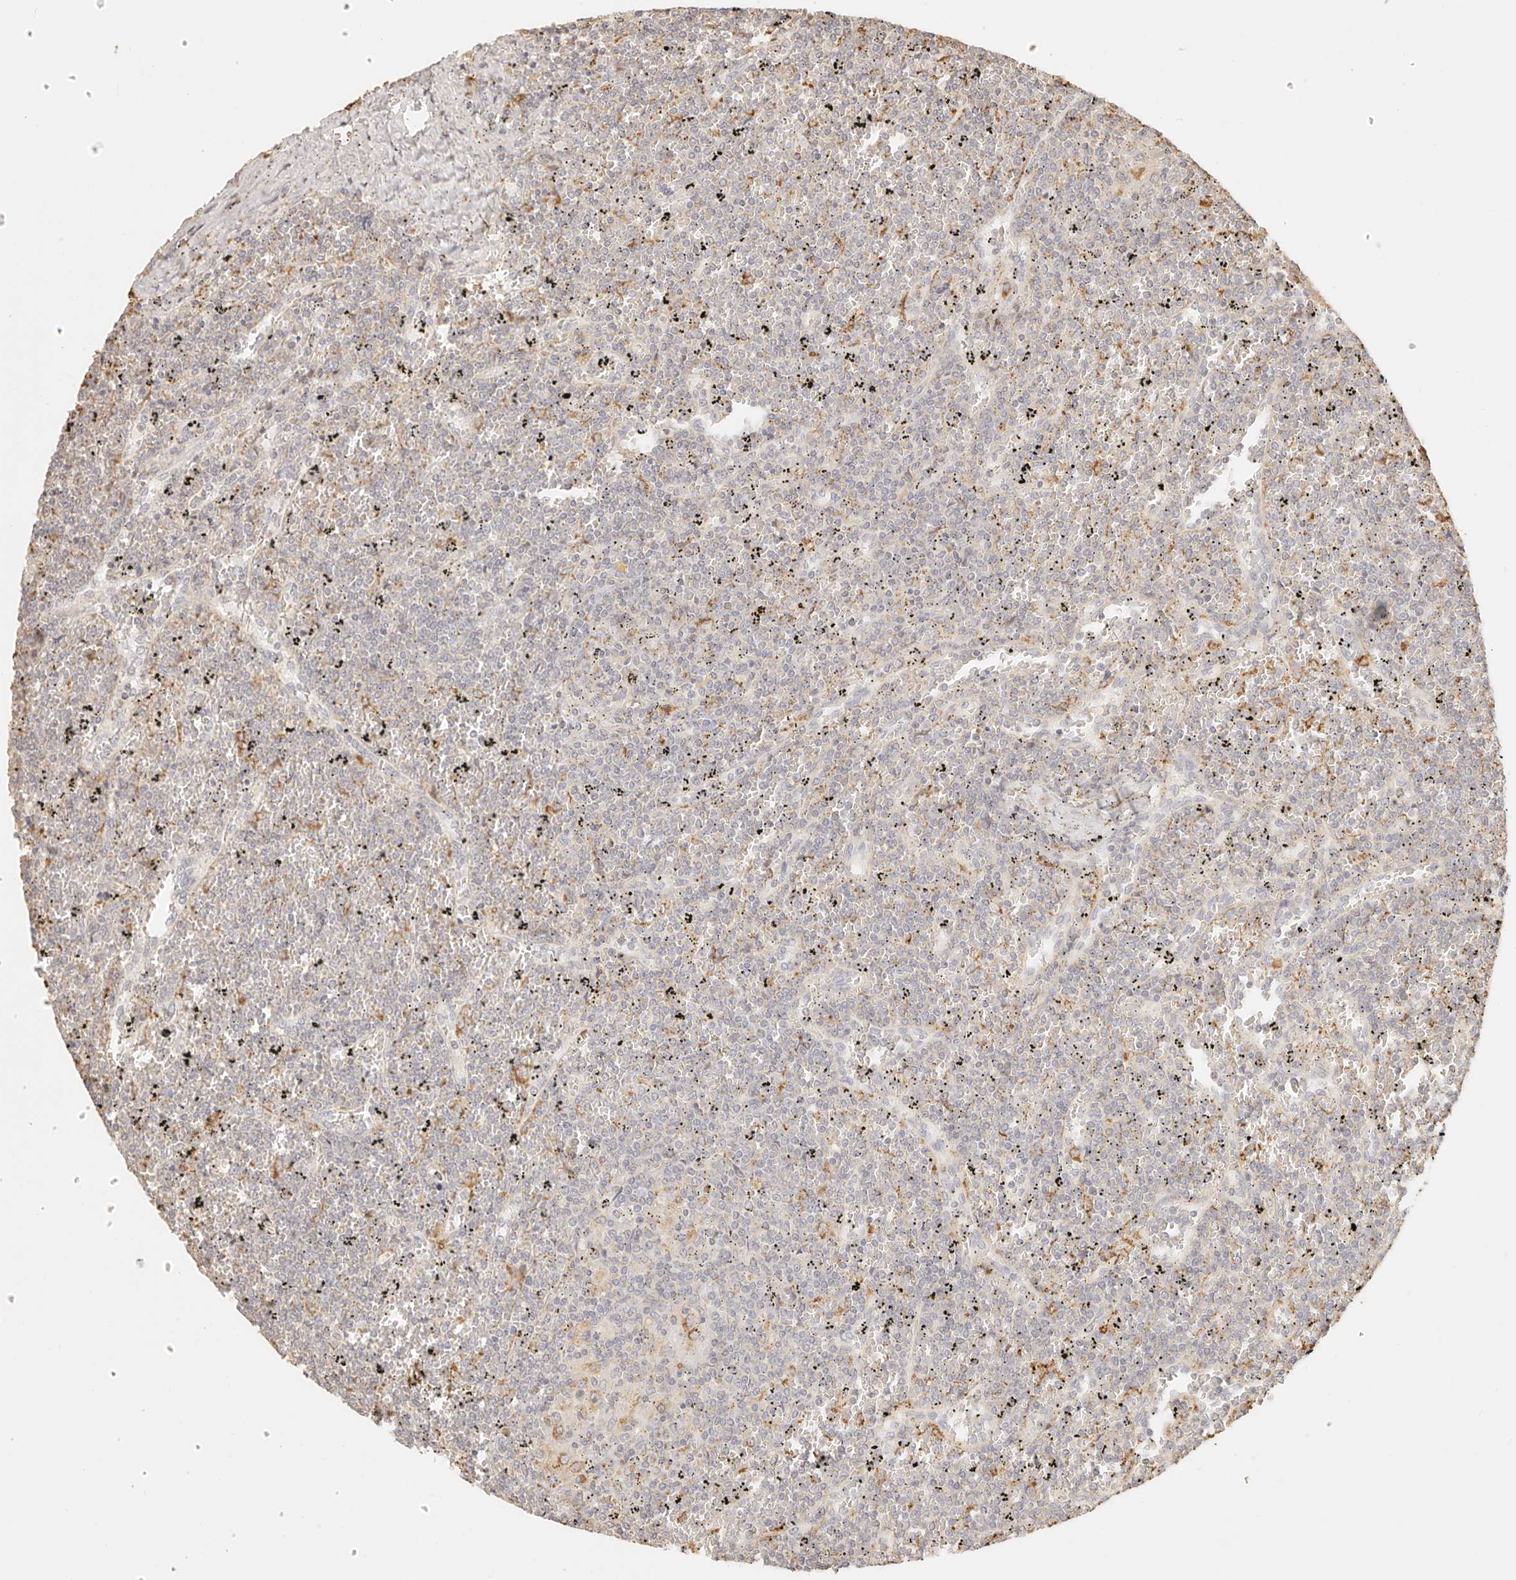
{"staining": {"intensity": "negative", "quantity": "none", "location": "none"}, "tissue": "lymphoma", "cell_type": "Tumor cells", "image_type": "cancer", "snomed": [{"axis": "morphology", "description": "Malignant lymphoma, non-Hodgkin's type, Low grade"}, {"axis": "topography", "description": "Spleen"}], "caption": "Tumor cells show no significant protein staining in lymphoma.", "gene": "CNMD", "patient": {"sex": "female", "age": 19}}